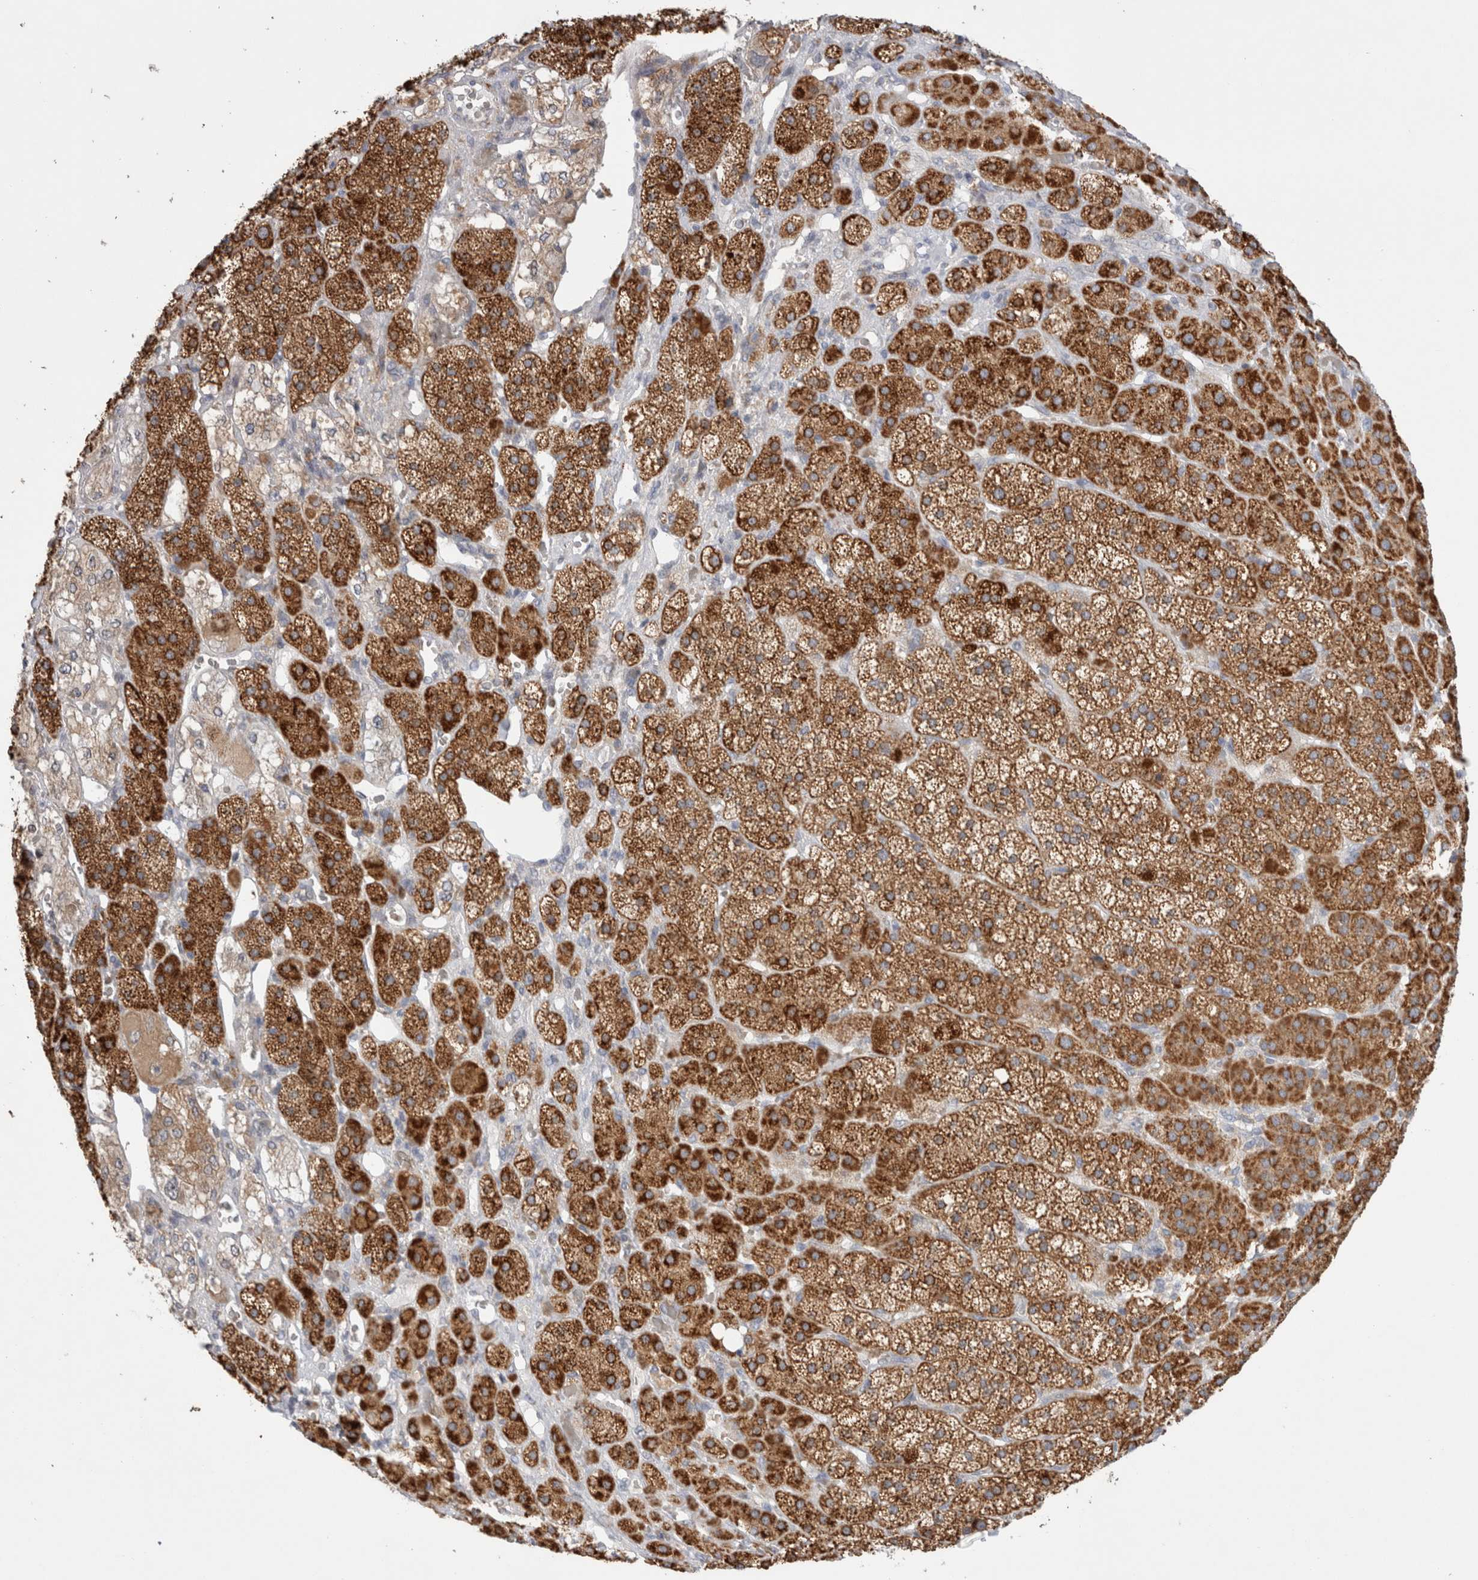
{"staining": {"intensity": "strong", "quantity": ">75%", "location": "cytoplasmic/membranous"}, "tissue": "adrenal gland", "cell_type": "Glandular cells", "image_type": "normal", "snomed": [{"axis": "morphology", "description": "Normal tissue, NOS"}, {"axis": "topography", "description": "Adrenal gland"}], "caption": "This photomicrograph shows IHC staining of benign human adrenal gland, with high strong cytoplasmic/membranous positivity in approximately >75% of glandular cells.", "gene": "NDOR1", "patient": {"sex": "male", "age": 57}}